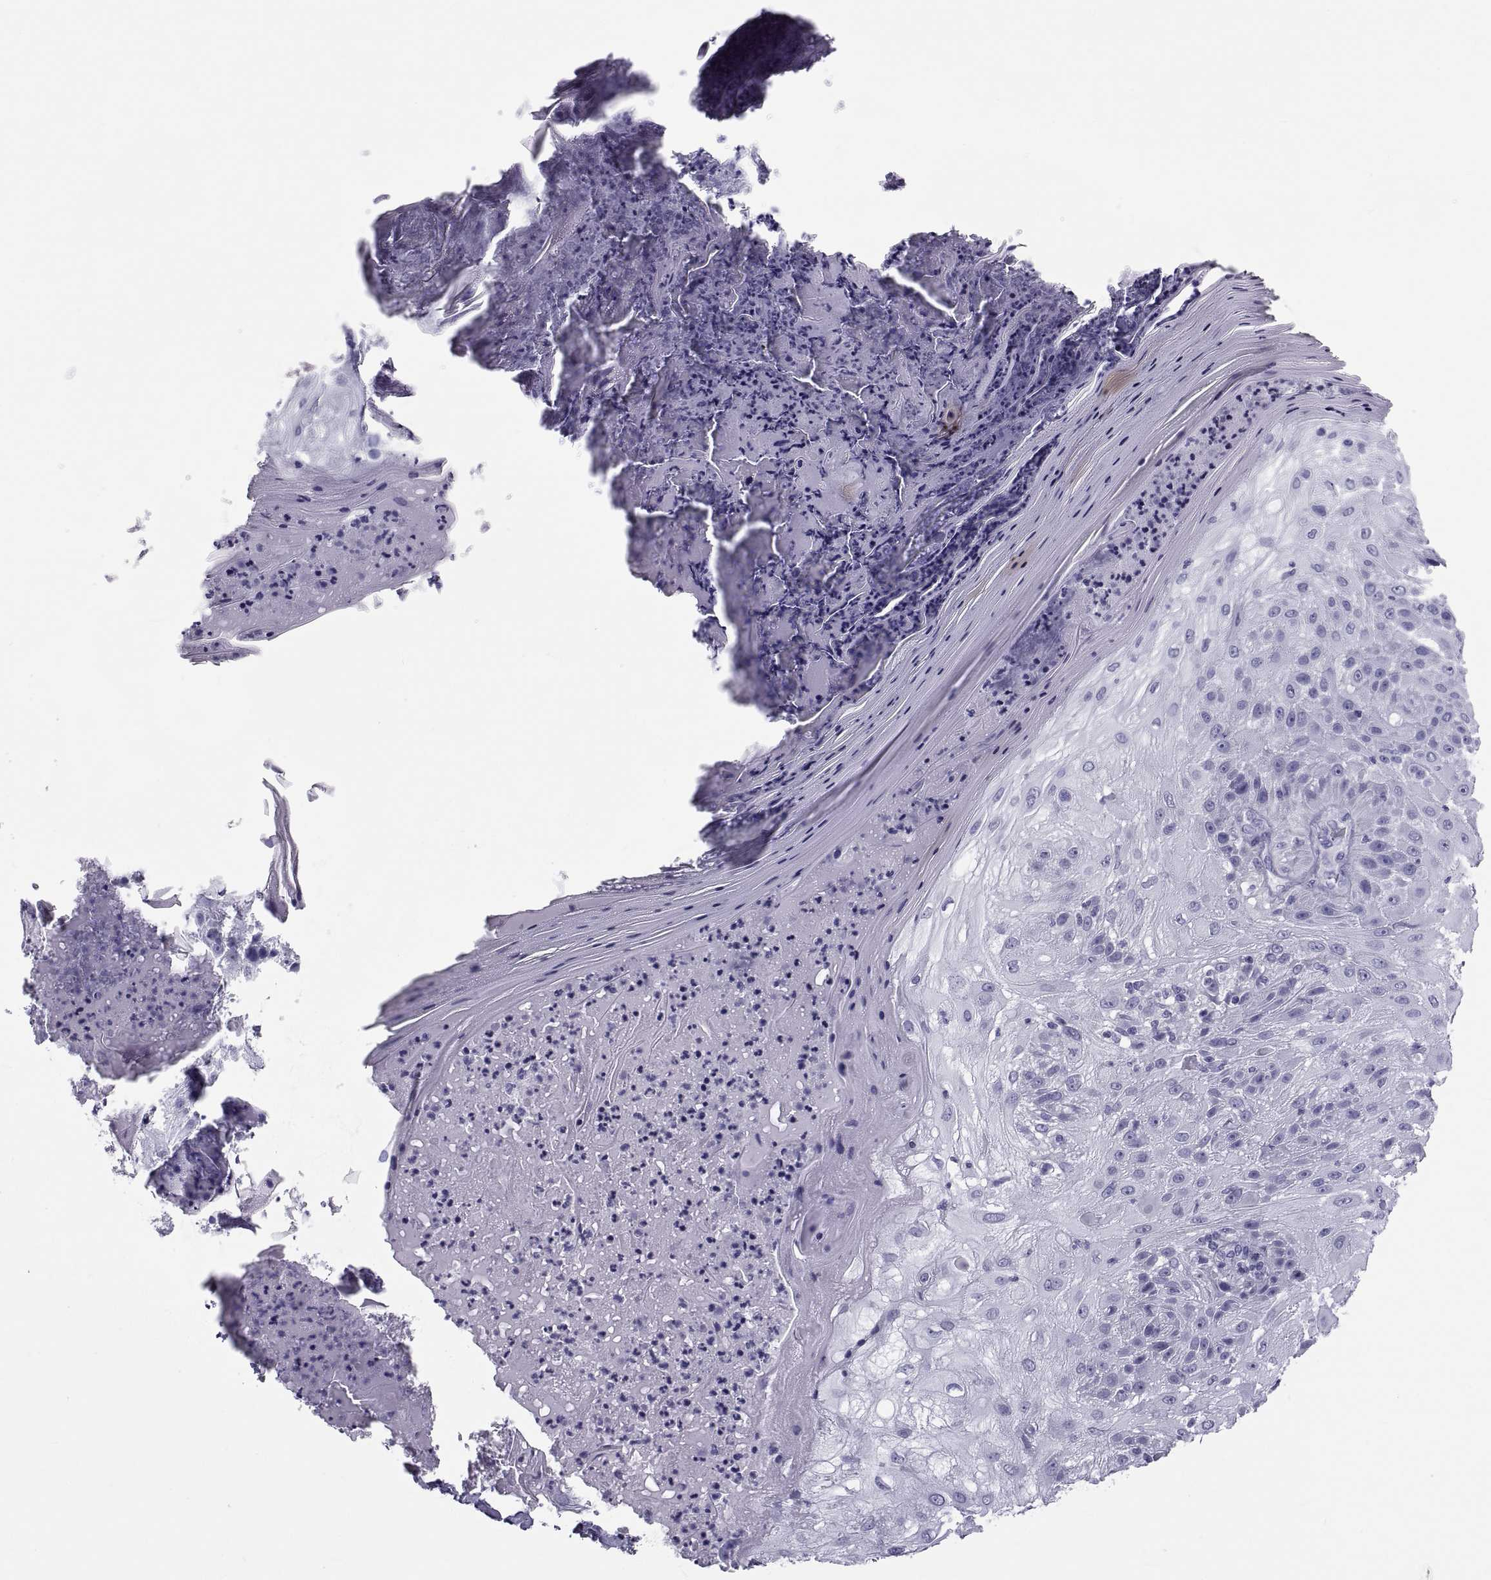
{"staining": {"intensity": "negative", "quantity": "none", "location": "none"}, "tissue": "skin cancer", "cell_type": "Tumor cells", "image_type": "cancer", "snomed": [{"axis": "morphology", "description": "Normal tissue, NOS"}, {"axis": "morphology", "description": "Squamous cell carcinoma, NOS"}, {"axis": "topography", "description": "Skin"}], "caption": "Immunohistochemical staining of human skin cancer (squamous cell carcinoma) demonstrates no significant positivity in tumor cells. Nuclei are stained in blue.", "gene": "DEFB129", "patient": {"sex": "female", "age": 83}}